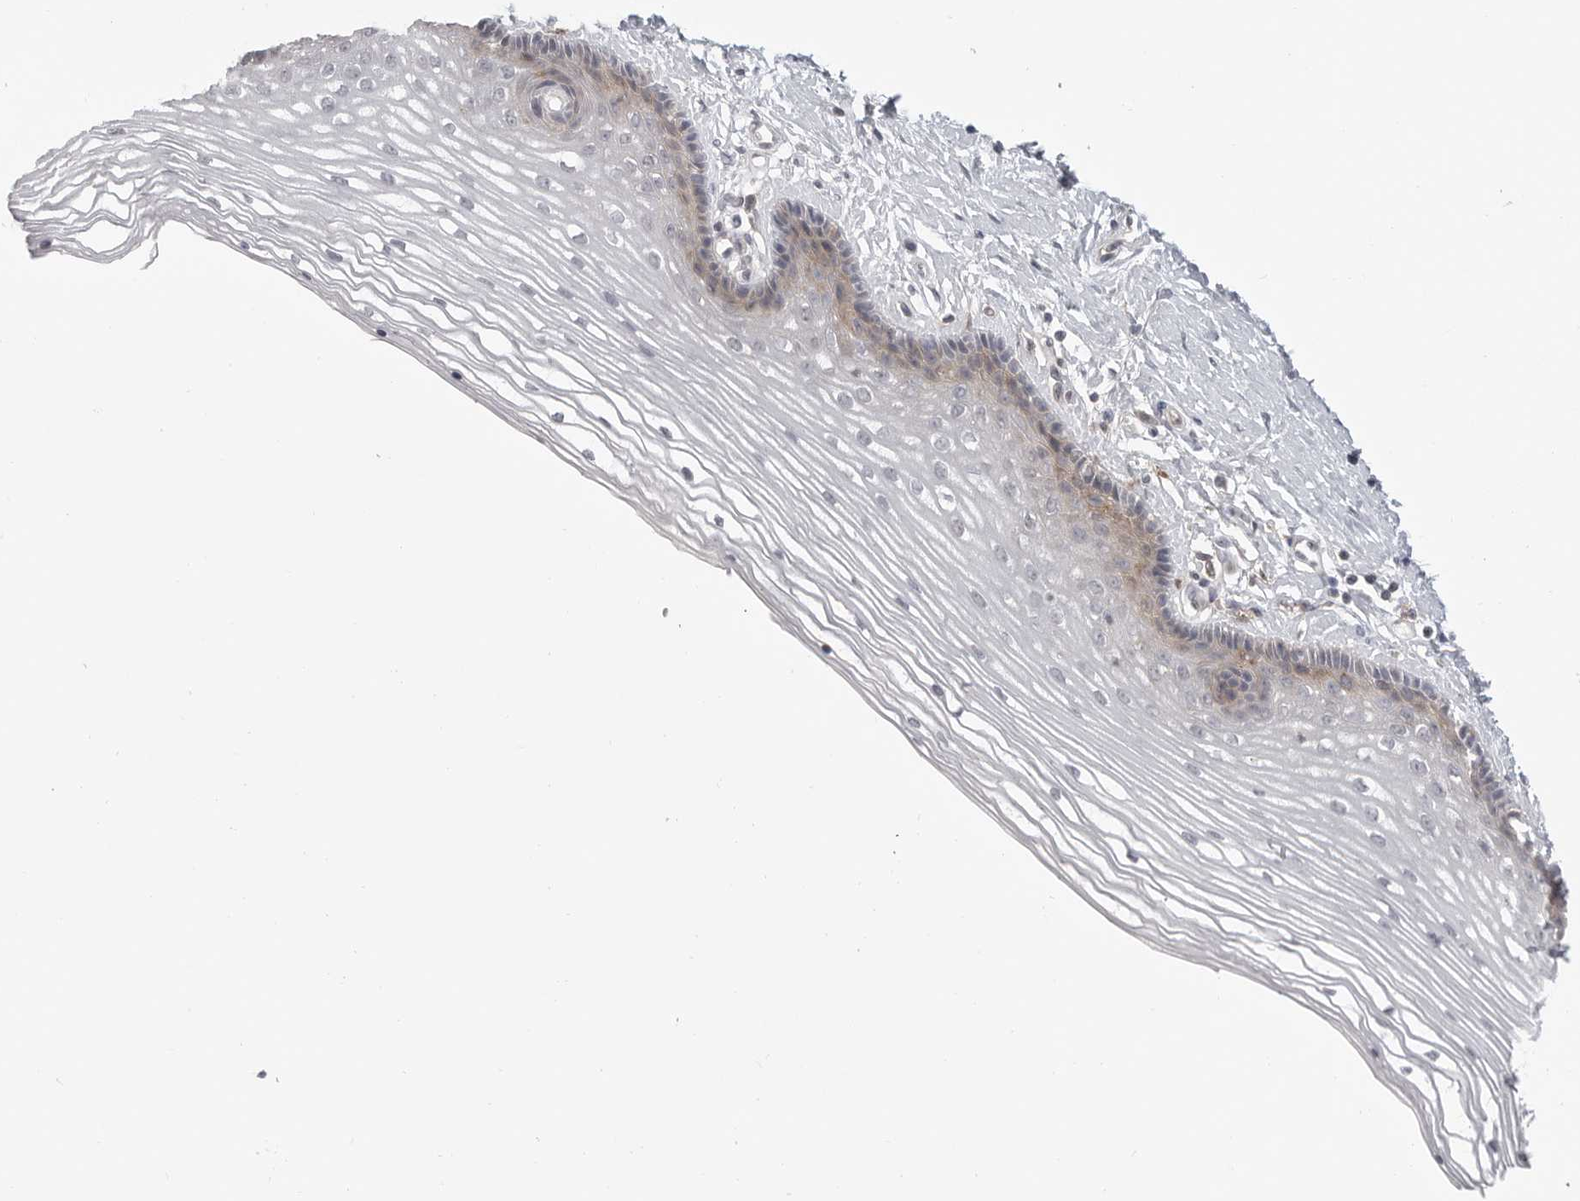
{"staining": {"intensity": "weak", "quantity": "<25%", "location": "cytoplasmic/membranous"}, "tissue": "vagina", "cell_type": "Squamous epithelial cells", "image_type": "normal", "snomed": [{"axis": "morphology", "description": "Normal tissue, NOS"}, {"axis": "topography", "description": "Vagina"}], "caption": "Squamous epithelial cells show no significant staining in benign vagina. (DAB (3,3'-diaminobenzidine) IHC, high magnification).", "gene": "IFNGR1", "patient": {"sex": "female", "age": 46}}